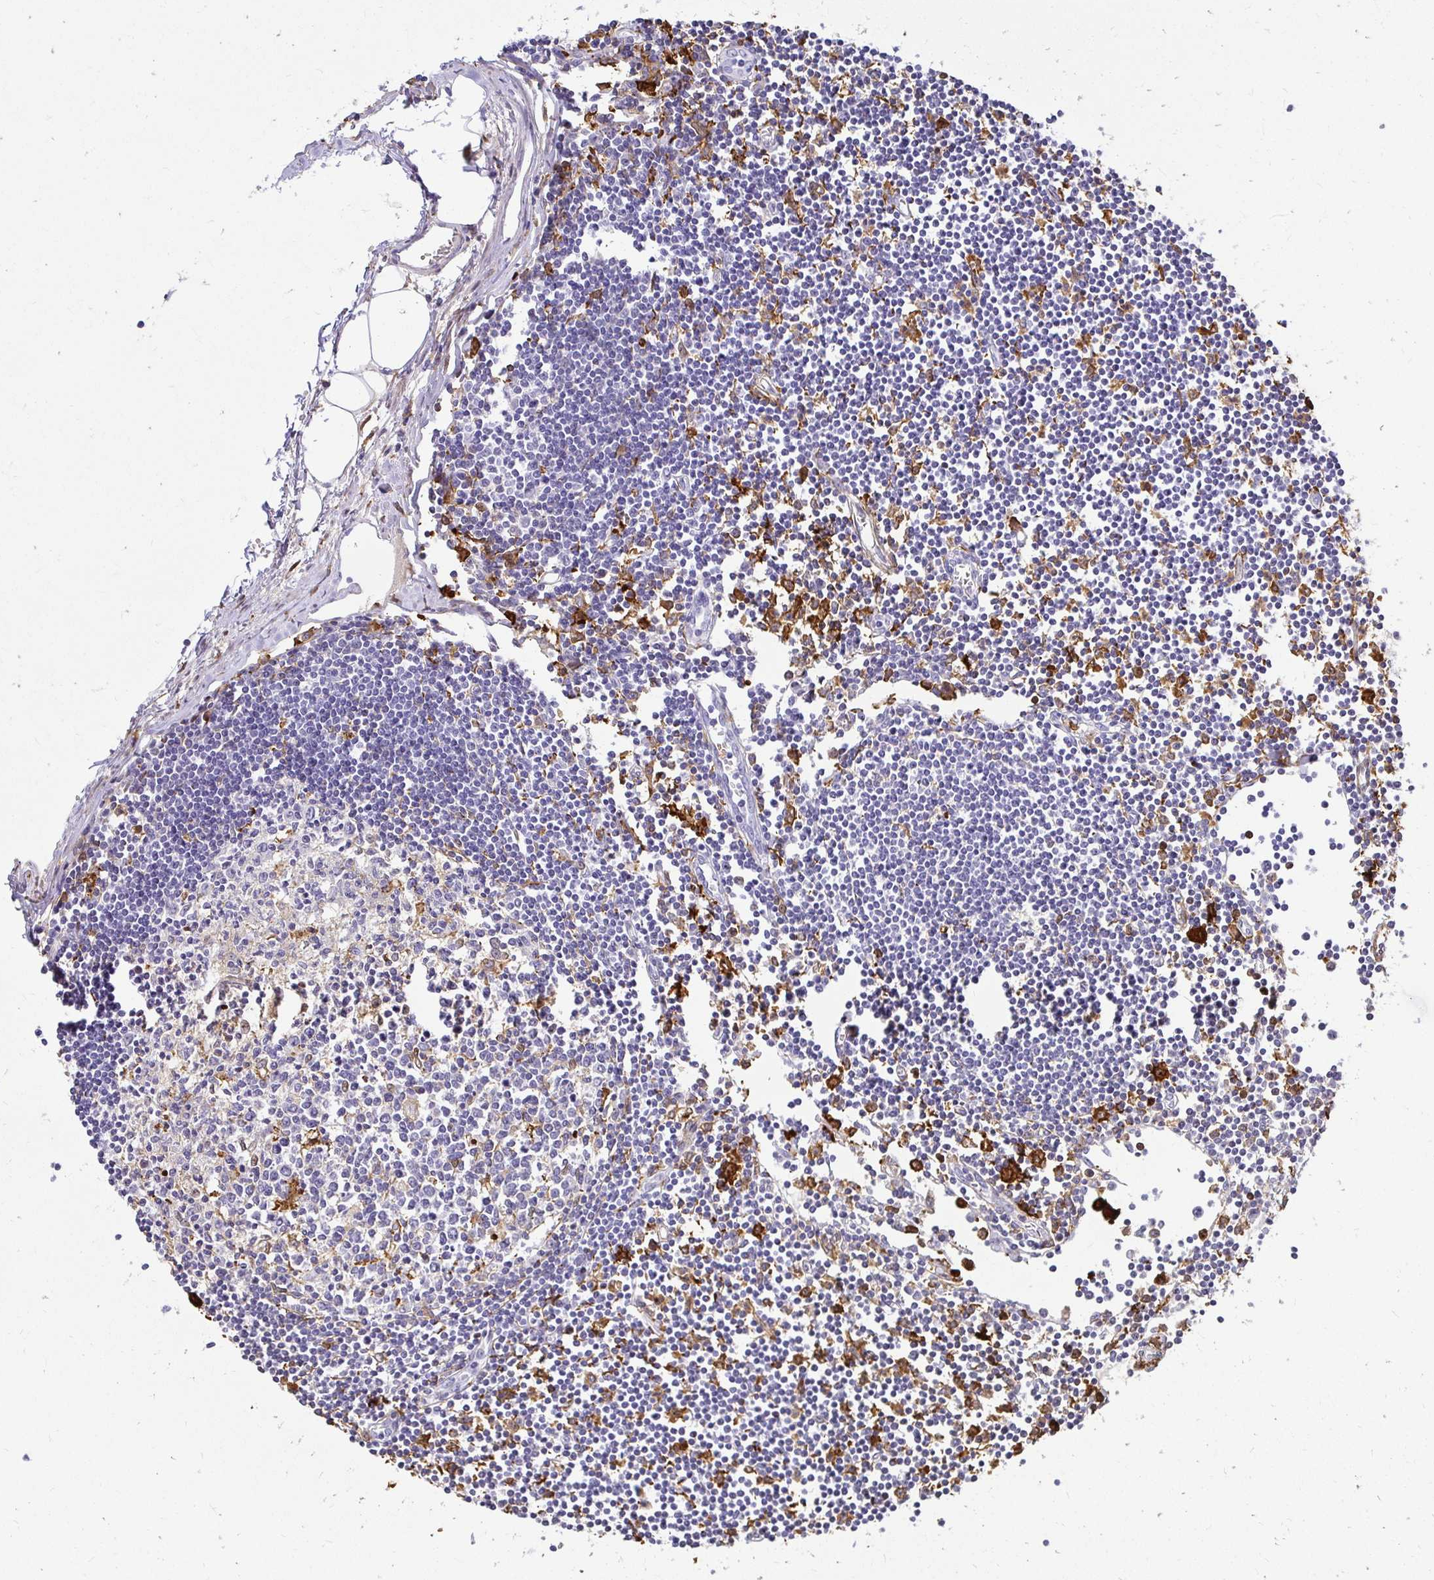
{"staining": {"intensity": "strong", "quantity": "<25%", "location": "cytoplasmic/membranous"}, "tissue": "lymph node", "cell_type": "Germinal center cells", "image_type": "normal", "snomed": [{"axis": "morphology", "description": "Normal tissue, NOS"}, {"axis": "topography", "description": "Lymph node"}], "caption": "About <25% of germinal center cells in unremarkable lymph node display strong cytoplasmic/membranous protein expression as visualized by brown immunohistochemical staining.", "gene": "GSN", "patient": {"sex": "female", "age": 65}}